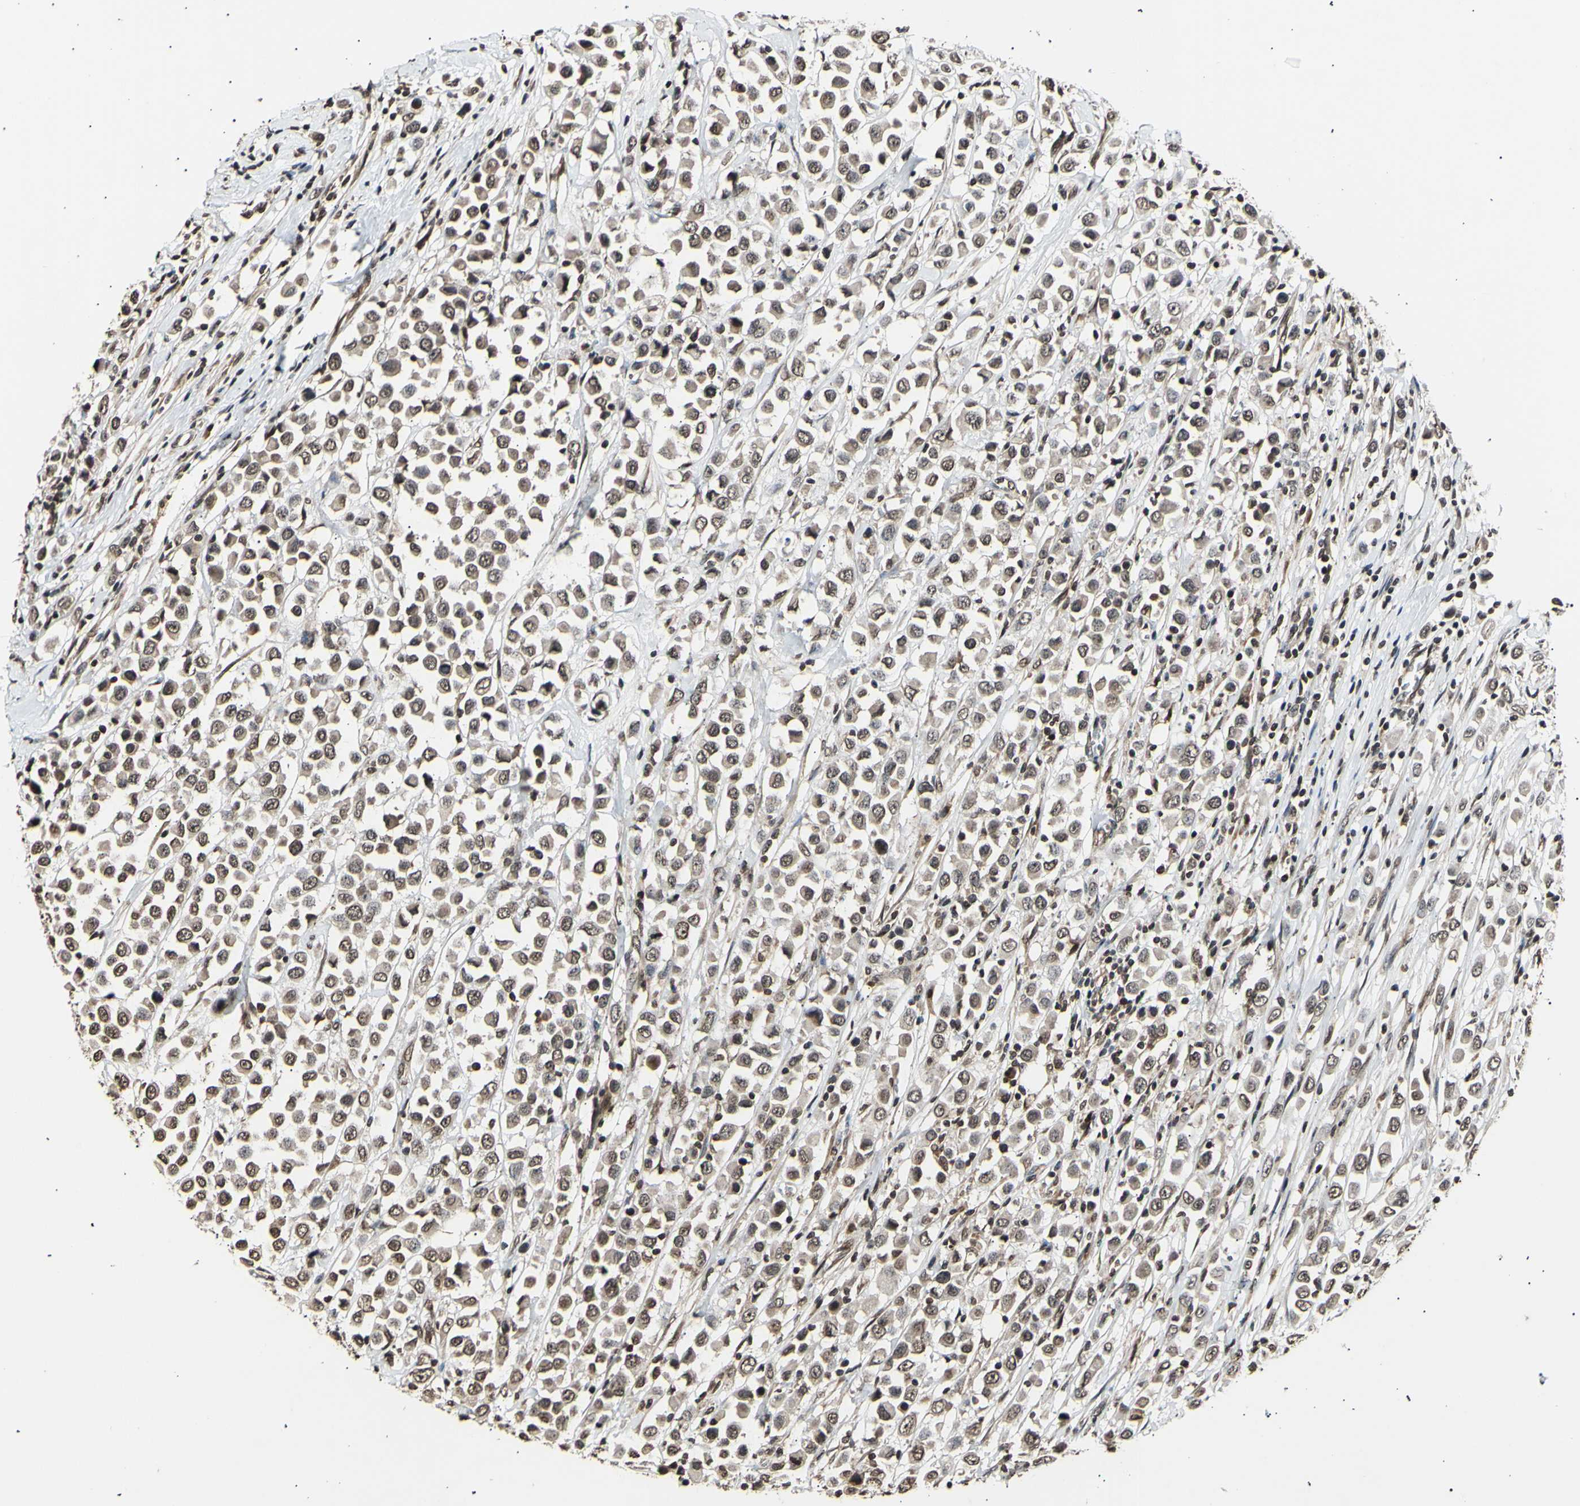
{"staining": {"intensity": "moderate", "quantity": ">75%", "location": "cytoplasmic/membranous,nuclear"}, "tissue": "breast cancer", "cell_type": "Tumor cells", "image_type": "cancer", "snomed": [{"axis": "morphology", "description": "Duct carcinoma"}, {"axis": "topography", "description": "Breast"}], "caption": "High-magnification brightfield microscopy of breast cancer stained with DAB (3,3'-diaminobenzidine) (brown) and counterstained with hematoxylin (blue). tumor cells exhibit moderate cytoplasmic/membranous and nuclear positivity is present in approximately>75% of cells. Ihc stains the protein of interest in brown and the nuclei are stained blue.", "gene": "ANAPC7", "patient": {"sex": "female", "age": 61}}